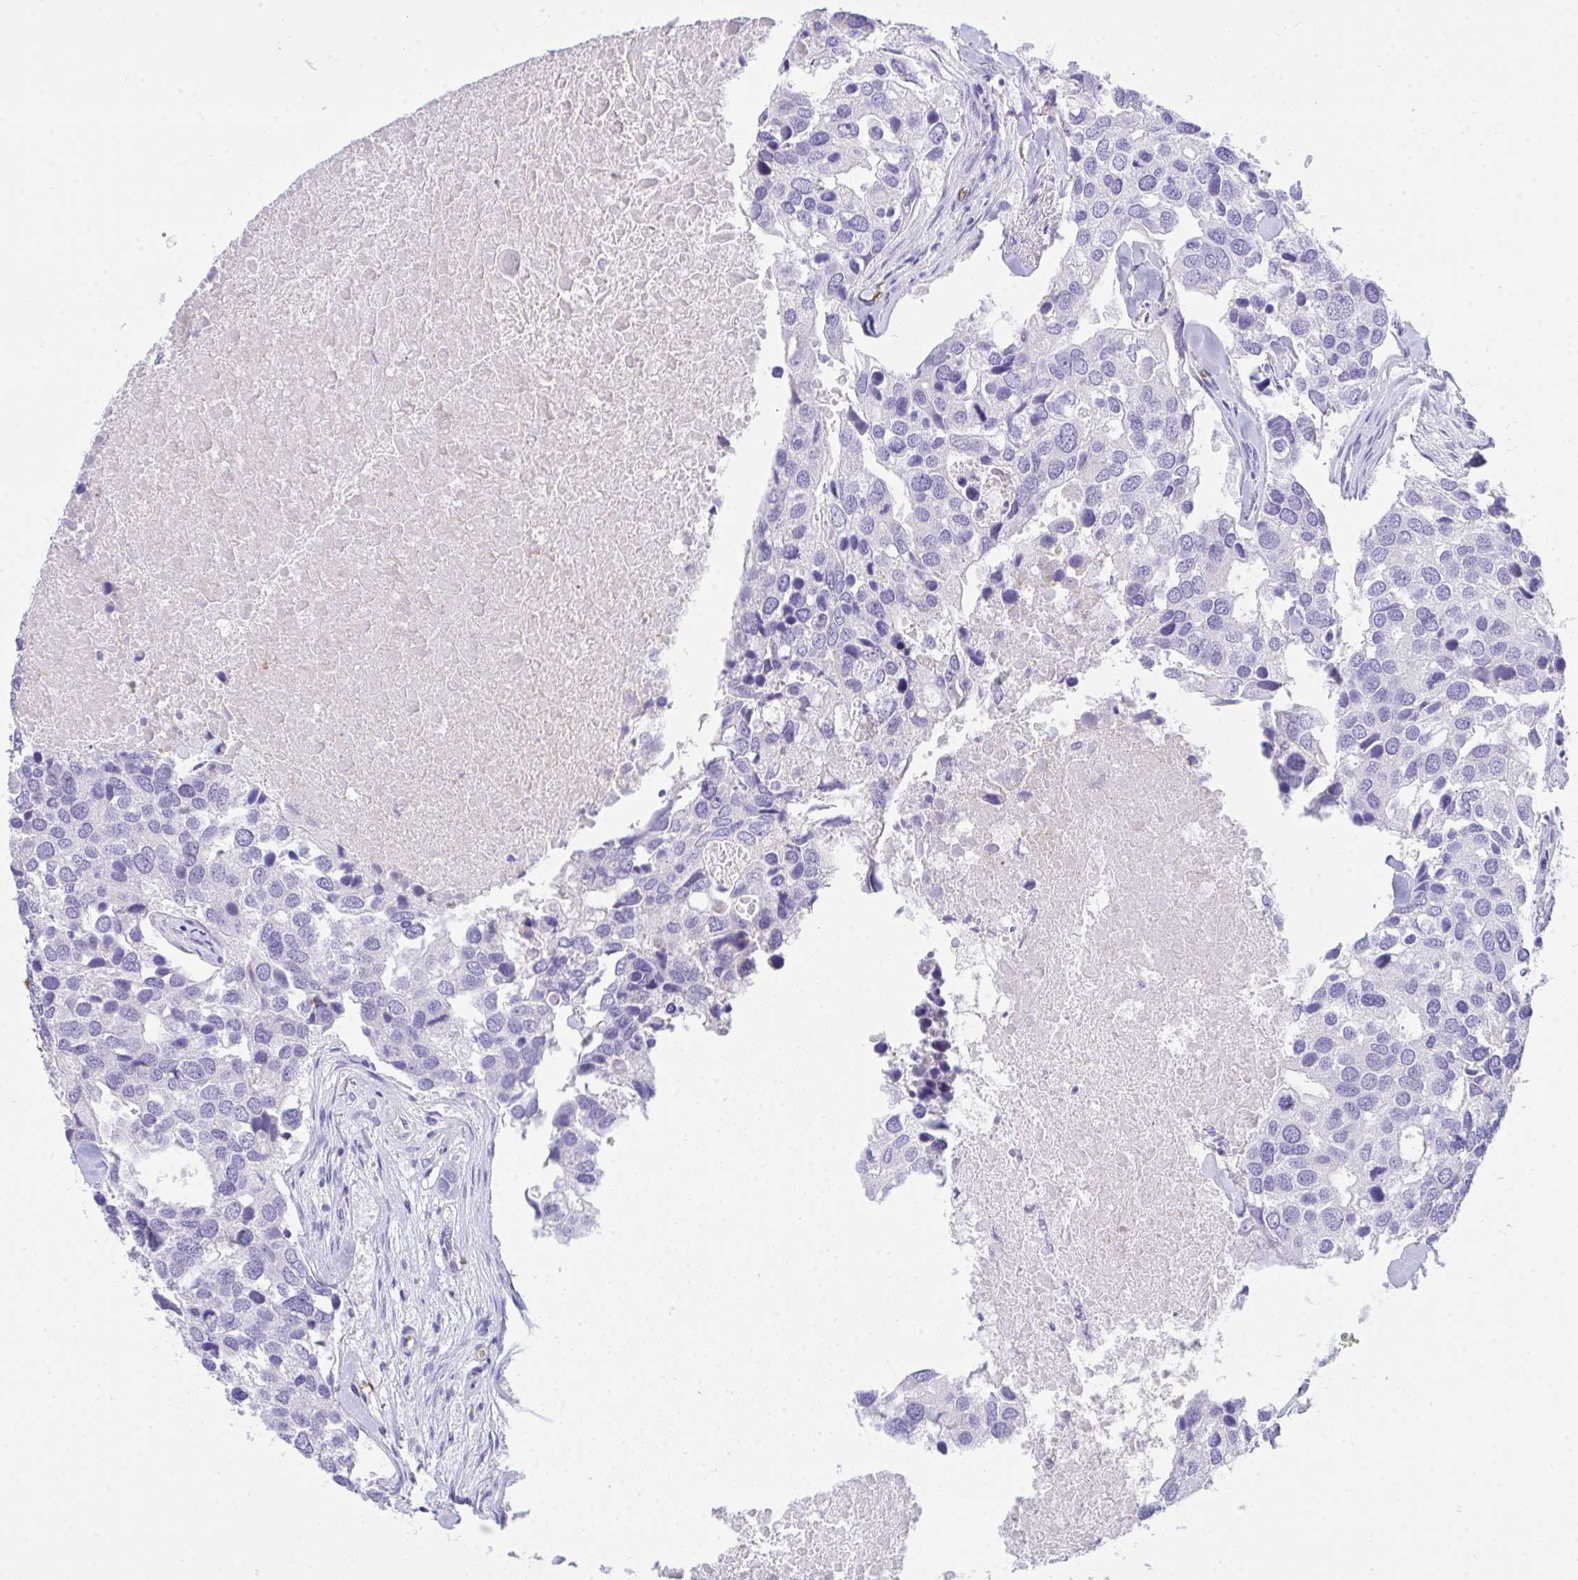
{"staining": {"intensity": "negative", "quantity": "none", "location": "none"}, "tissue": "breast cancer", "cell_type": "Tumor cells", "image_type": "cancer", "snomed": [{"axis": "morphology", "description": "Duct carcinoma"}, {"axis": "topography", "description": "Breast"}], "caption": "The IHC histopathology image has no significant expression in tumor cells of breast cancer tissue.", "gene": "ANK1", "patient": {"sex": "female", "age": 83}}